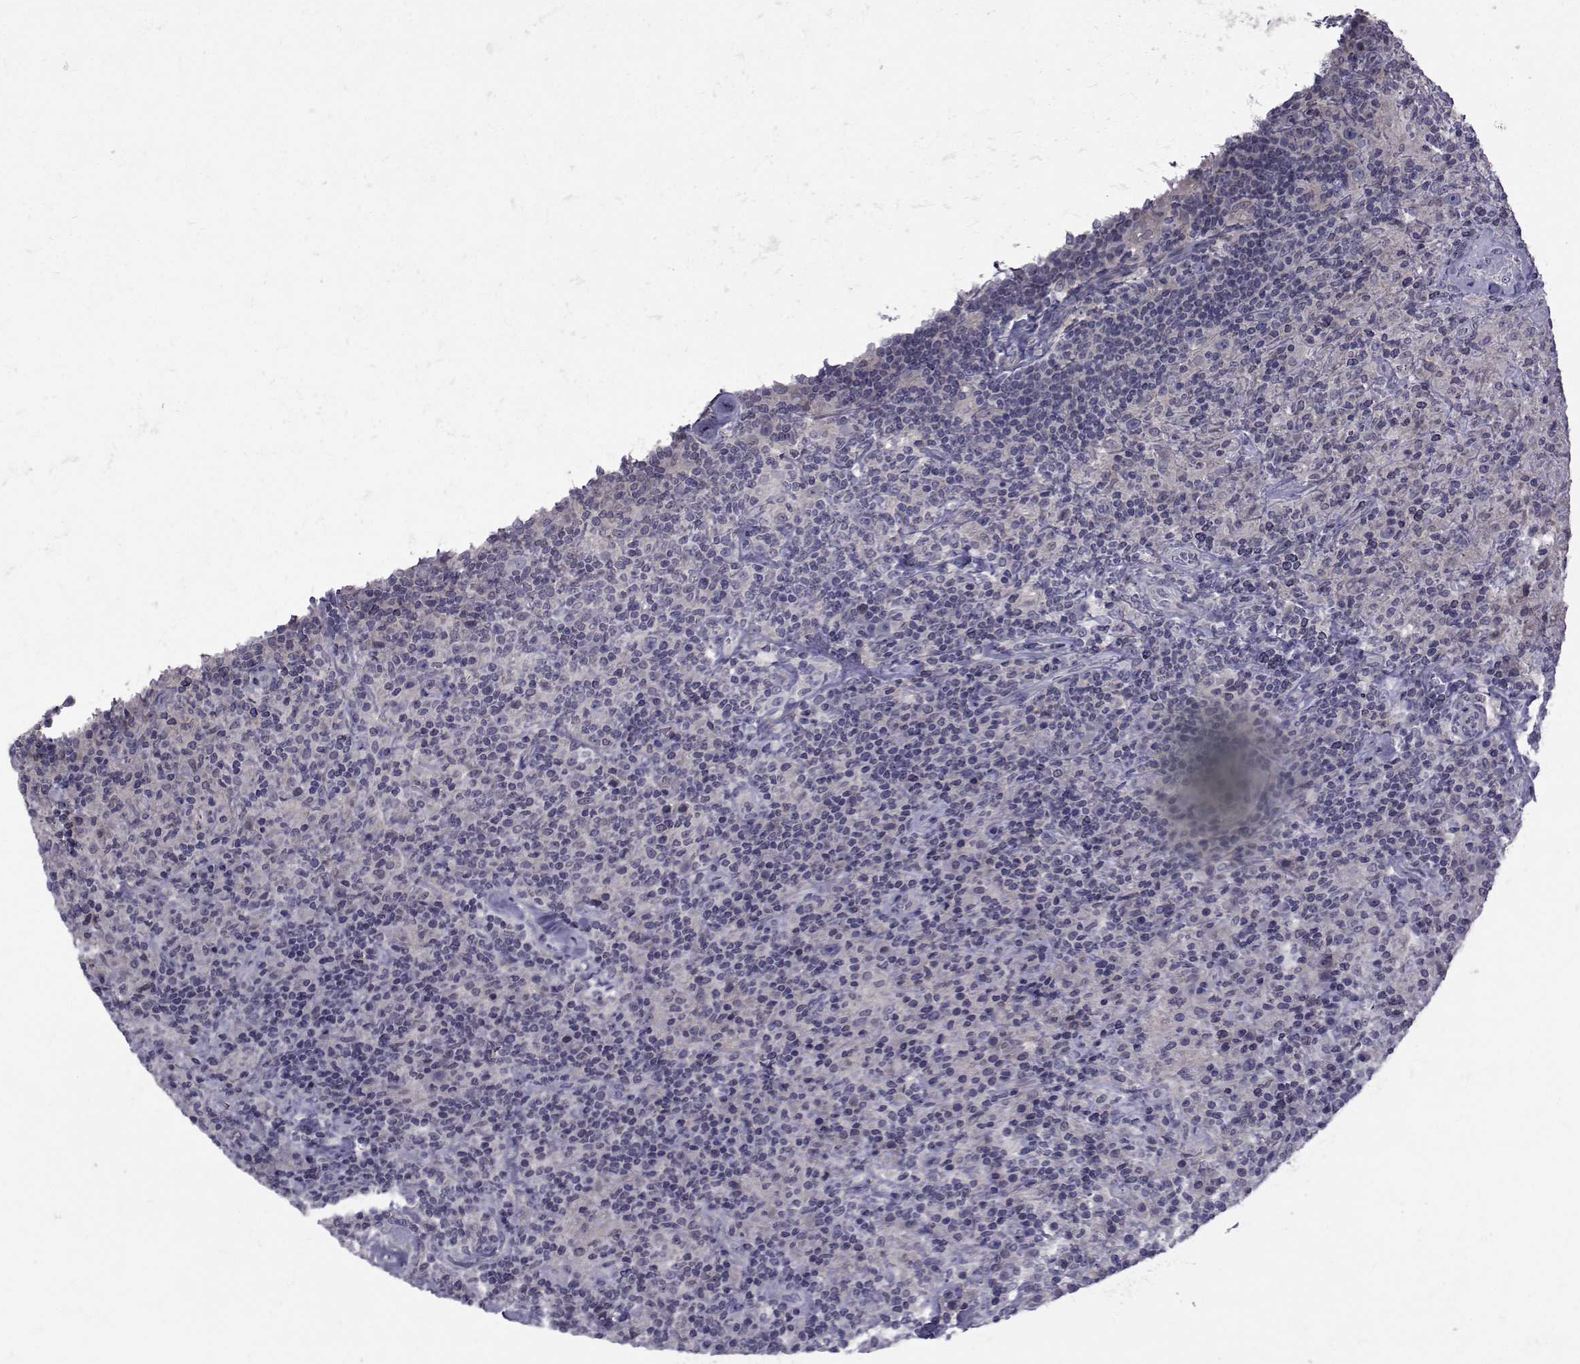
{"staining": {"intensity": "negative", "quantity": "none", "location": "none"}, "tissue": "lymphoma", "cell_type": "Tumor cells", "image_type": "cancer", "snomed": [{"axis": "morphology", "description": "Hodgkin's disease, NOS"}, {"axis": "topography", "description": "Lymph node"}], "caption": "This histopathology image is of Hodgkin's disease stained with immunohistochemistry to label a protein in brown with the nuclei are counter-stained blue. There is no expression in tumor cells.", "gene": "SLC30A10", "patient": {"sex": "male", "age": 70}}